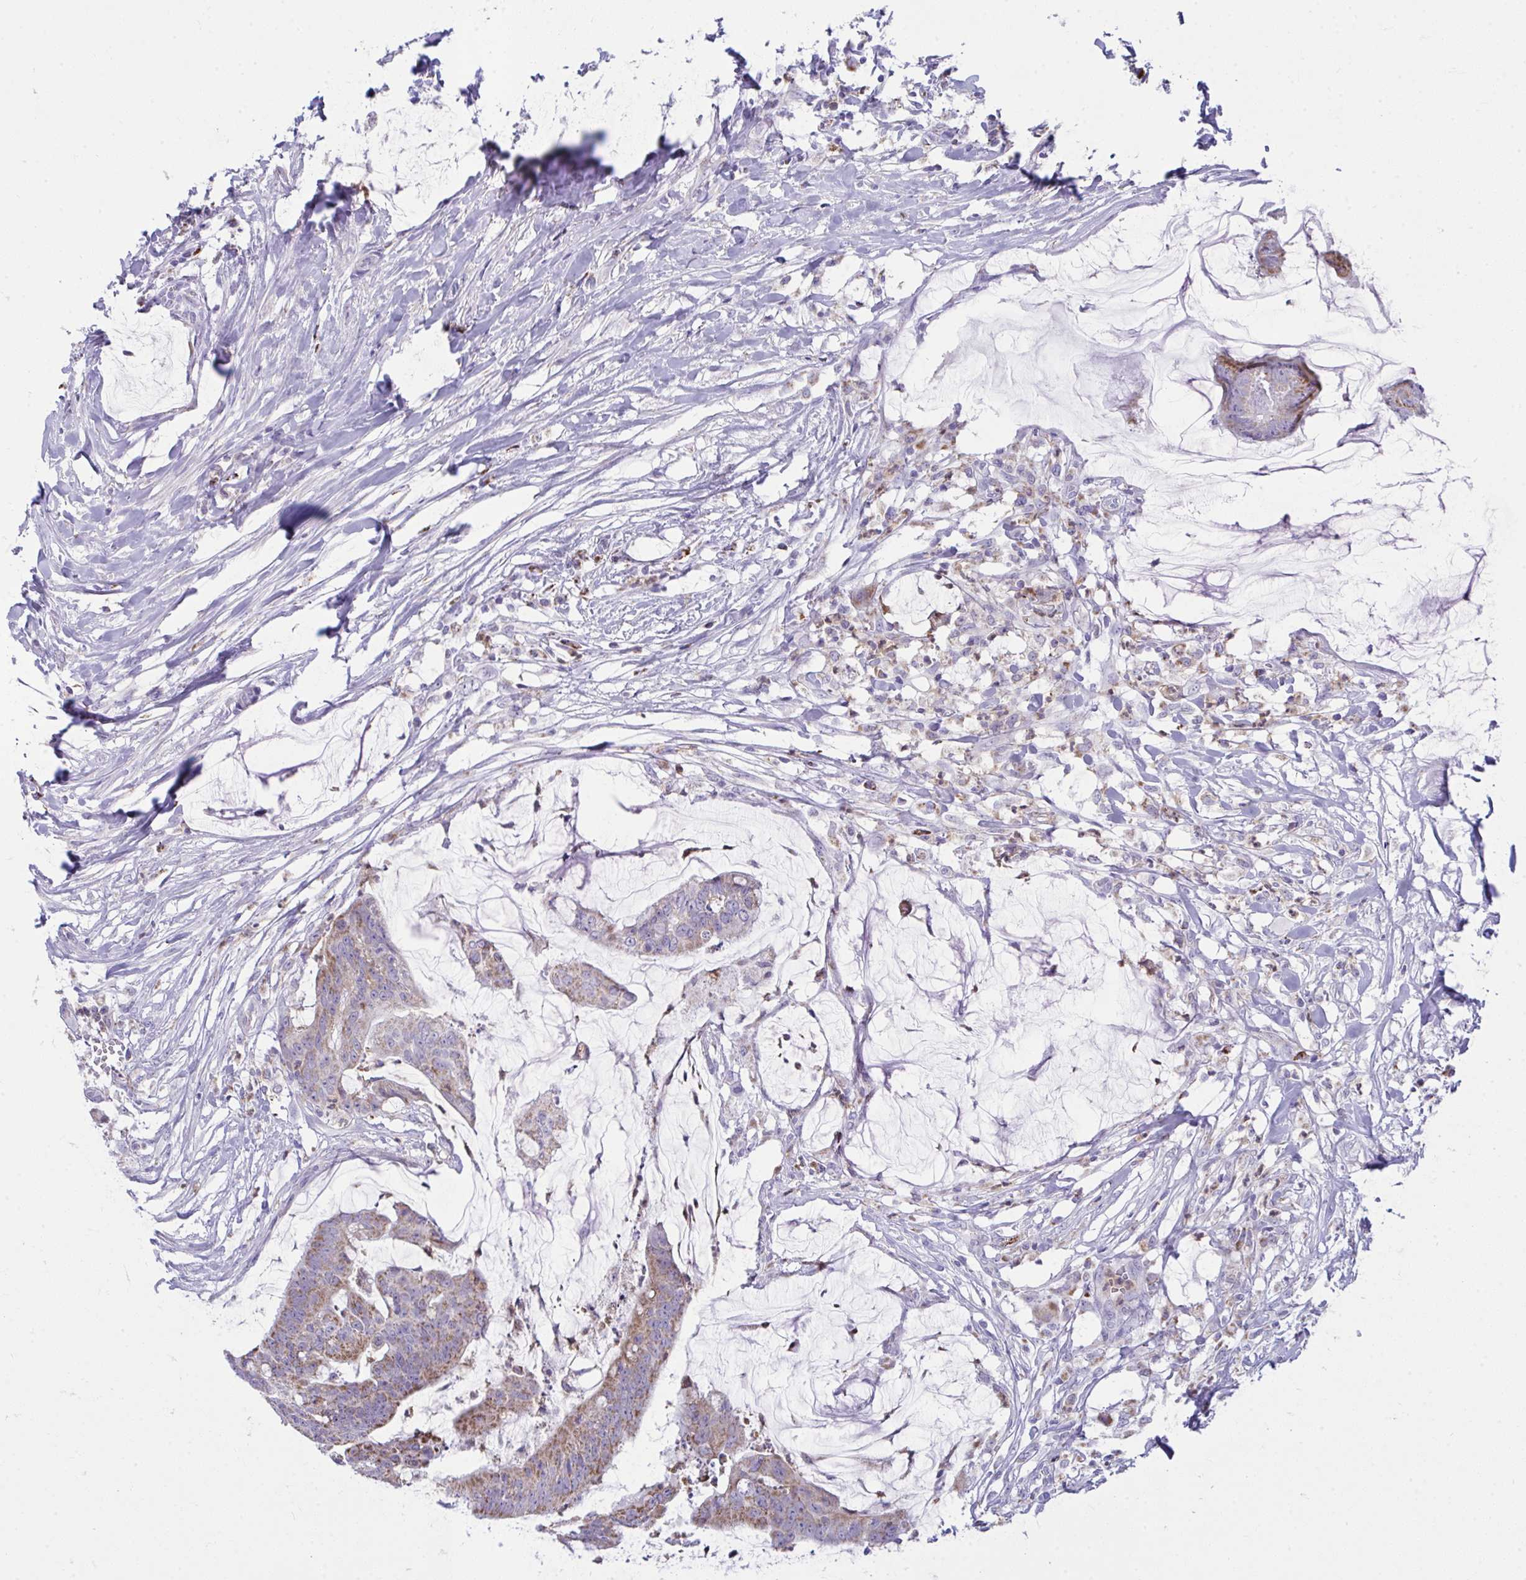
{"staining": {"intensity": "moderate", "quantity": ">75%", "location": "cytoplasmic/membranous"}, "tissue": "colorectal cancer", "cell_type": "Tumor cells", "image_type": "cancer", "snomed": [{"axis": "morphology", "description": "Adenocarcinoma, NOS"}, {"axis": "topography", "description": "Colon"}], "caption": "Human colorectal adenocarcinoma stained with a brown dye exhibits moderate cytoplasmic/membranous positive expression in about >75% of tumor cells.", "gene": "PLA2G12B", "patient": {"sex": "male", "age": 62}}